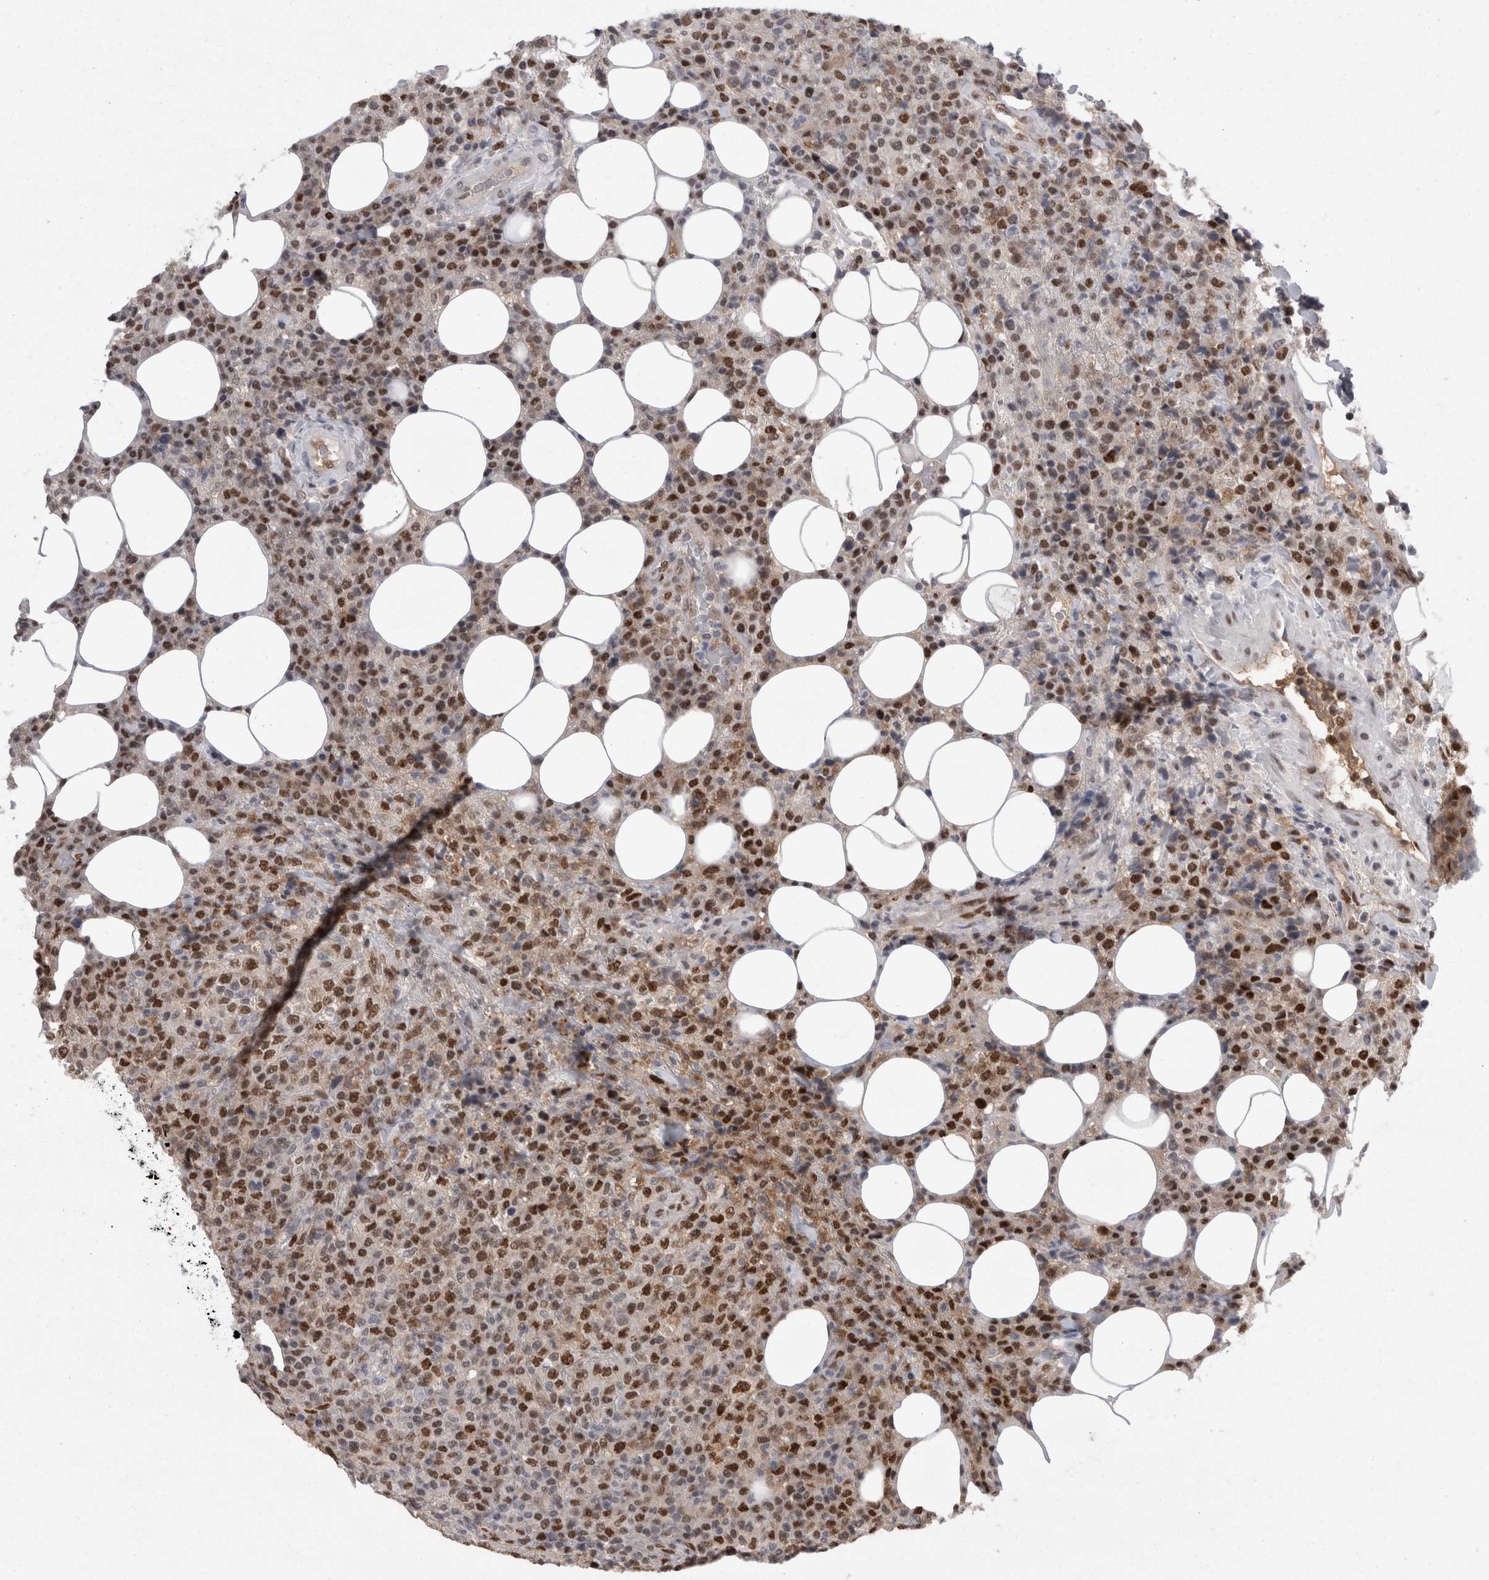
{"staining": {"intensity": "strong", "quantity": ">75%", "location": "nuclear"}, "tissue": "lymphoma", "cell_type": "Tumor cells", "image_type": "cancer", "snomed": [{"axis": "morphology", "description": "Malignant lymphoma, non-Hodgkin's type, High grade"}, {"axis": "topography", "description": "Lymph node"}], "caption": "Brown immunohistochemical staining in human high-grade malignant lymphoma, non-Hodgkin's type shows strong nuclear positivity in about >75% of tumor cells.", "gene": "C1orf54", "patient": {"sex": "male", "age": 13}}